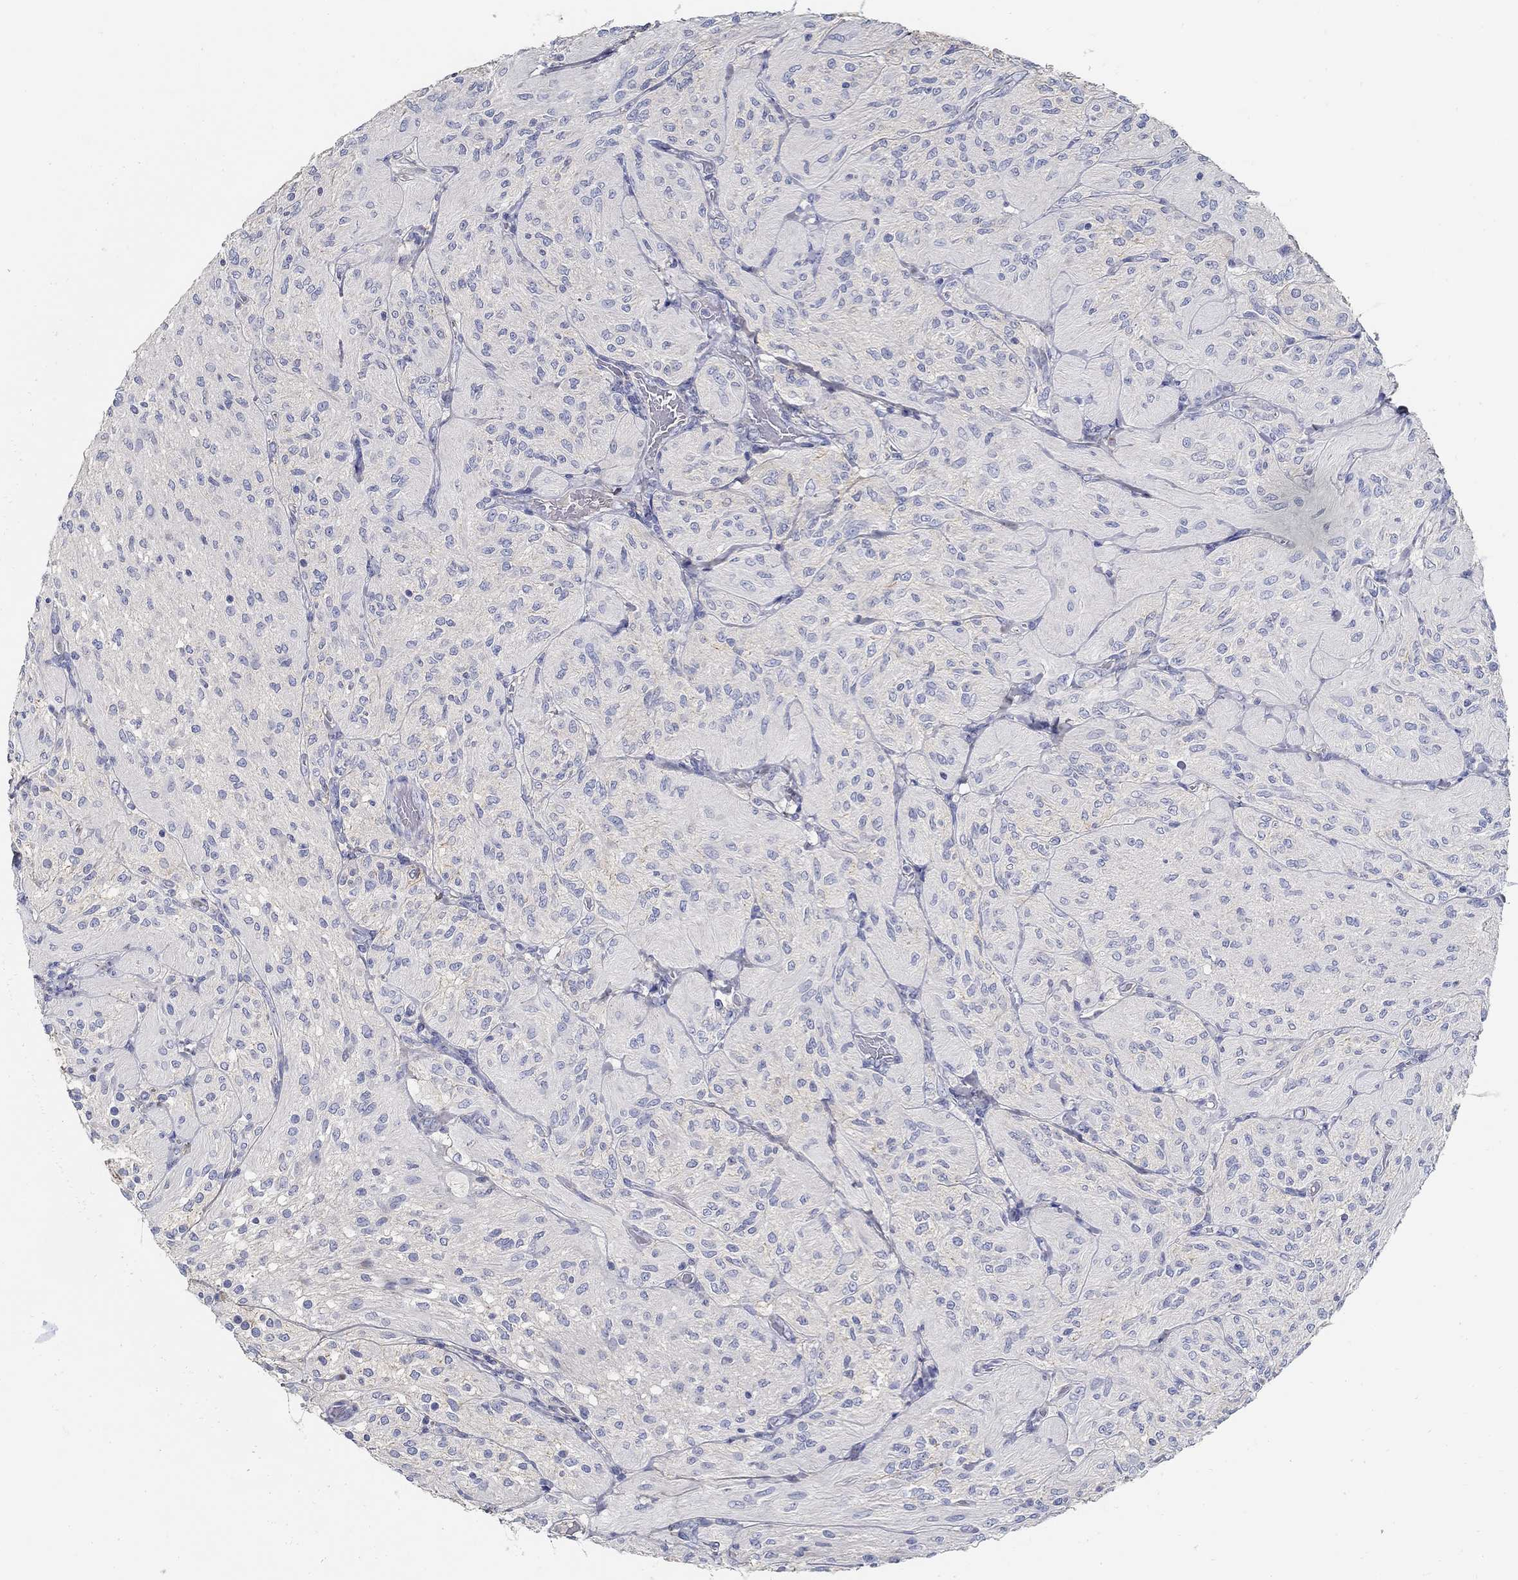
{"staining": {"intensity": "negative", "quantity": "none", "location": "none"}, "tissue": "glioma", "cell_type": "Tumor cells", "image_type": "cancer", "snomed": [{"axis": "morphology", "description": "Glioma, malignant, Low grade"}, {"axis": "topography", "description": "Brain"}], "caption": "This is an IHC histopathology image of human malignant glioma (low-grade). There is no staining in tumor cells.", "gene": "TGFBI", "patient": {"sex": "male", "age": 3}}